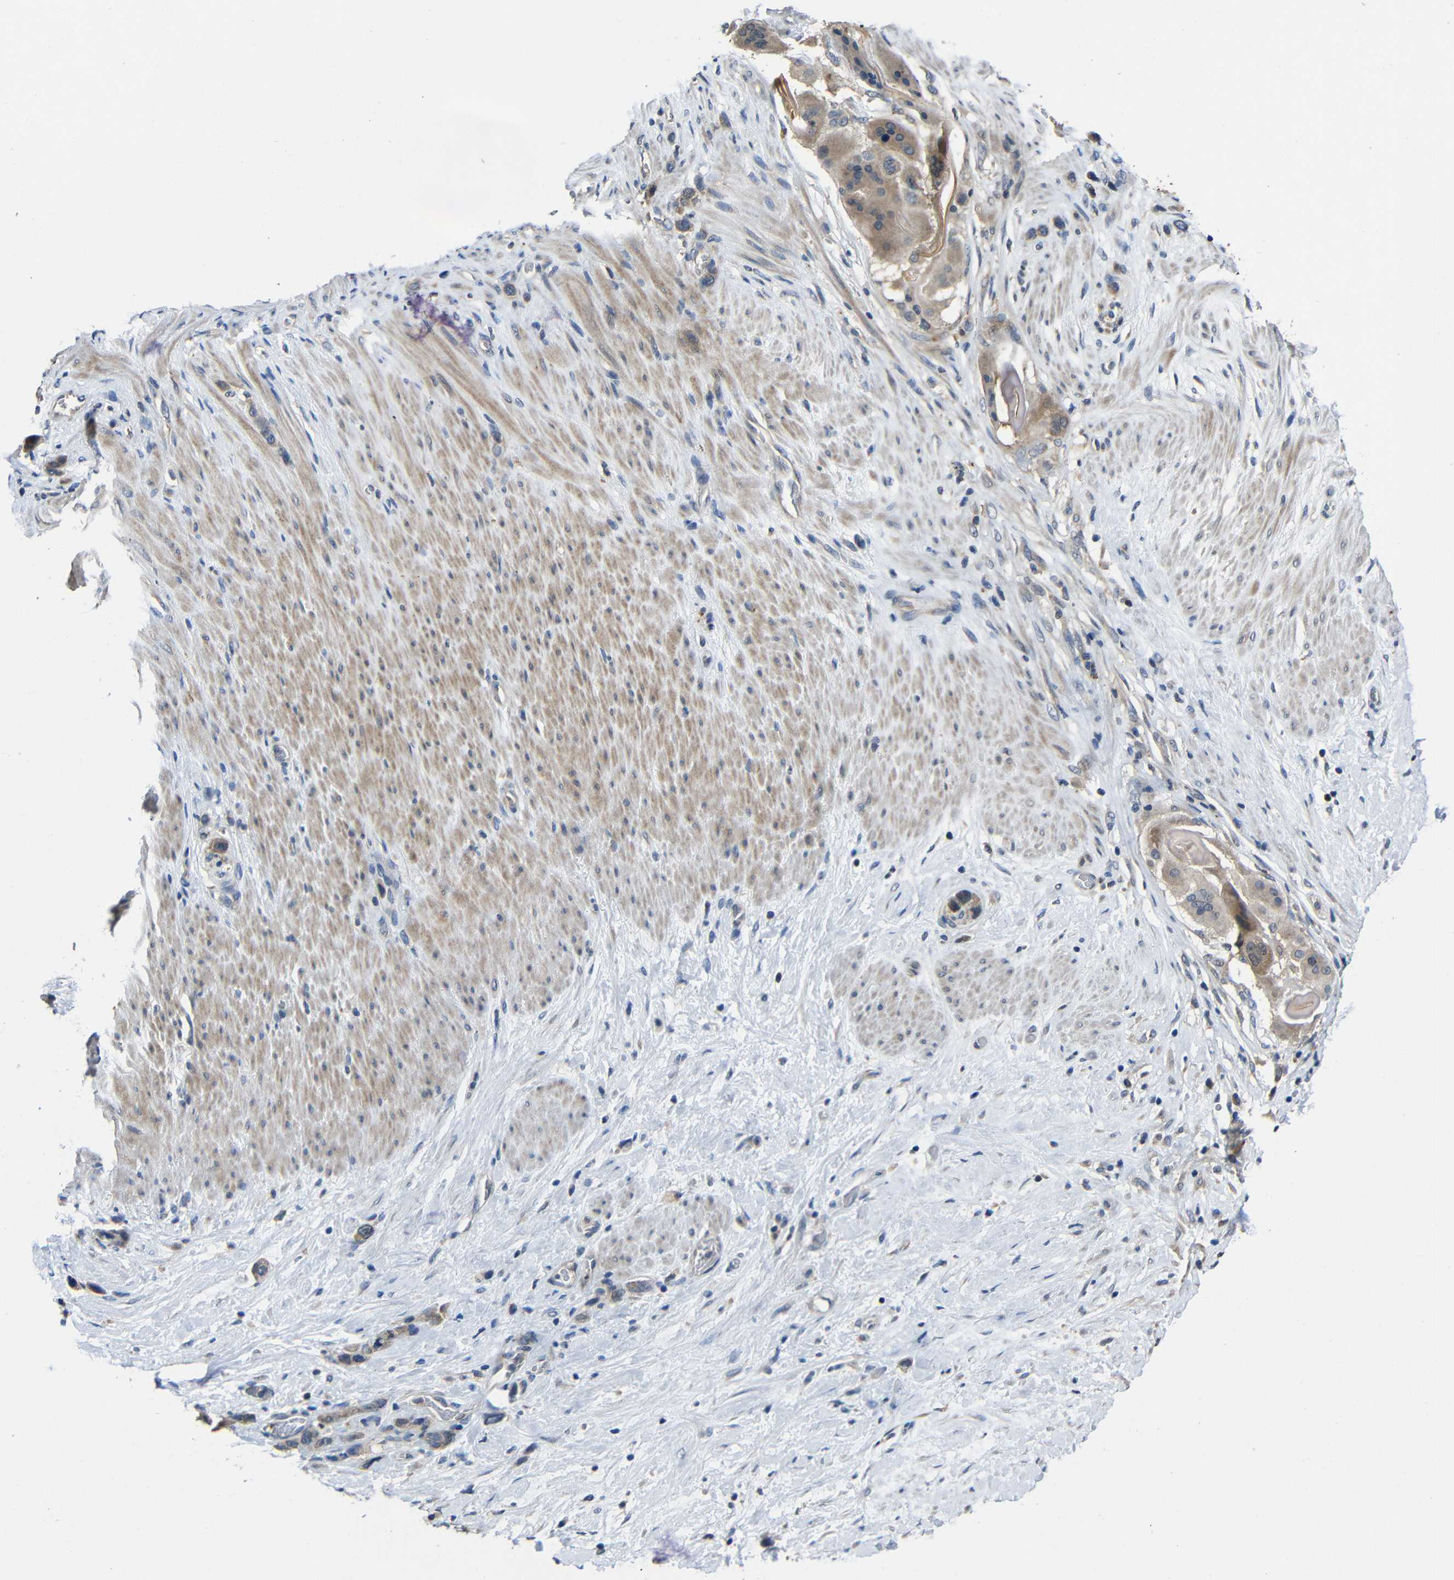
{"staining": {"intensity": "moderate", "quantity": ">75%", "location": "cytoplasmic/membranous"}, "tissue": "stomach cancer", "cell_type": "Tumor cells", "image_type": "cancer", "snomed": [{"axis": "morphology", "description": "Adenocarcinoma, NOS"}, {"axis": "morphology", "description": "Adenocarcinoma, High grade"}, {"axis": "topography", "description": "Stomach, upper"}, {"axis": "topography", "description": "Stomach, lower"}], "caption": "Tumor cells demonstrate medium levels of moderate cytoplasmic/membranous expression in approximately >75% of cells in stomach cancer.", "gene": "C6orf89", "patient": {"sex": "female", "age": 65}}